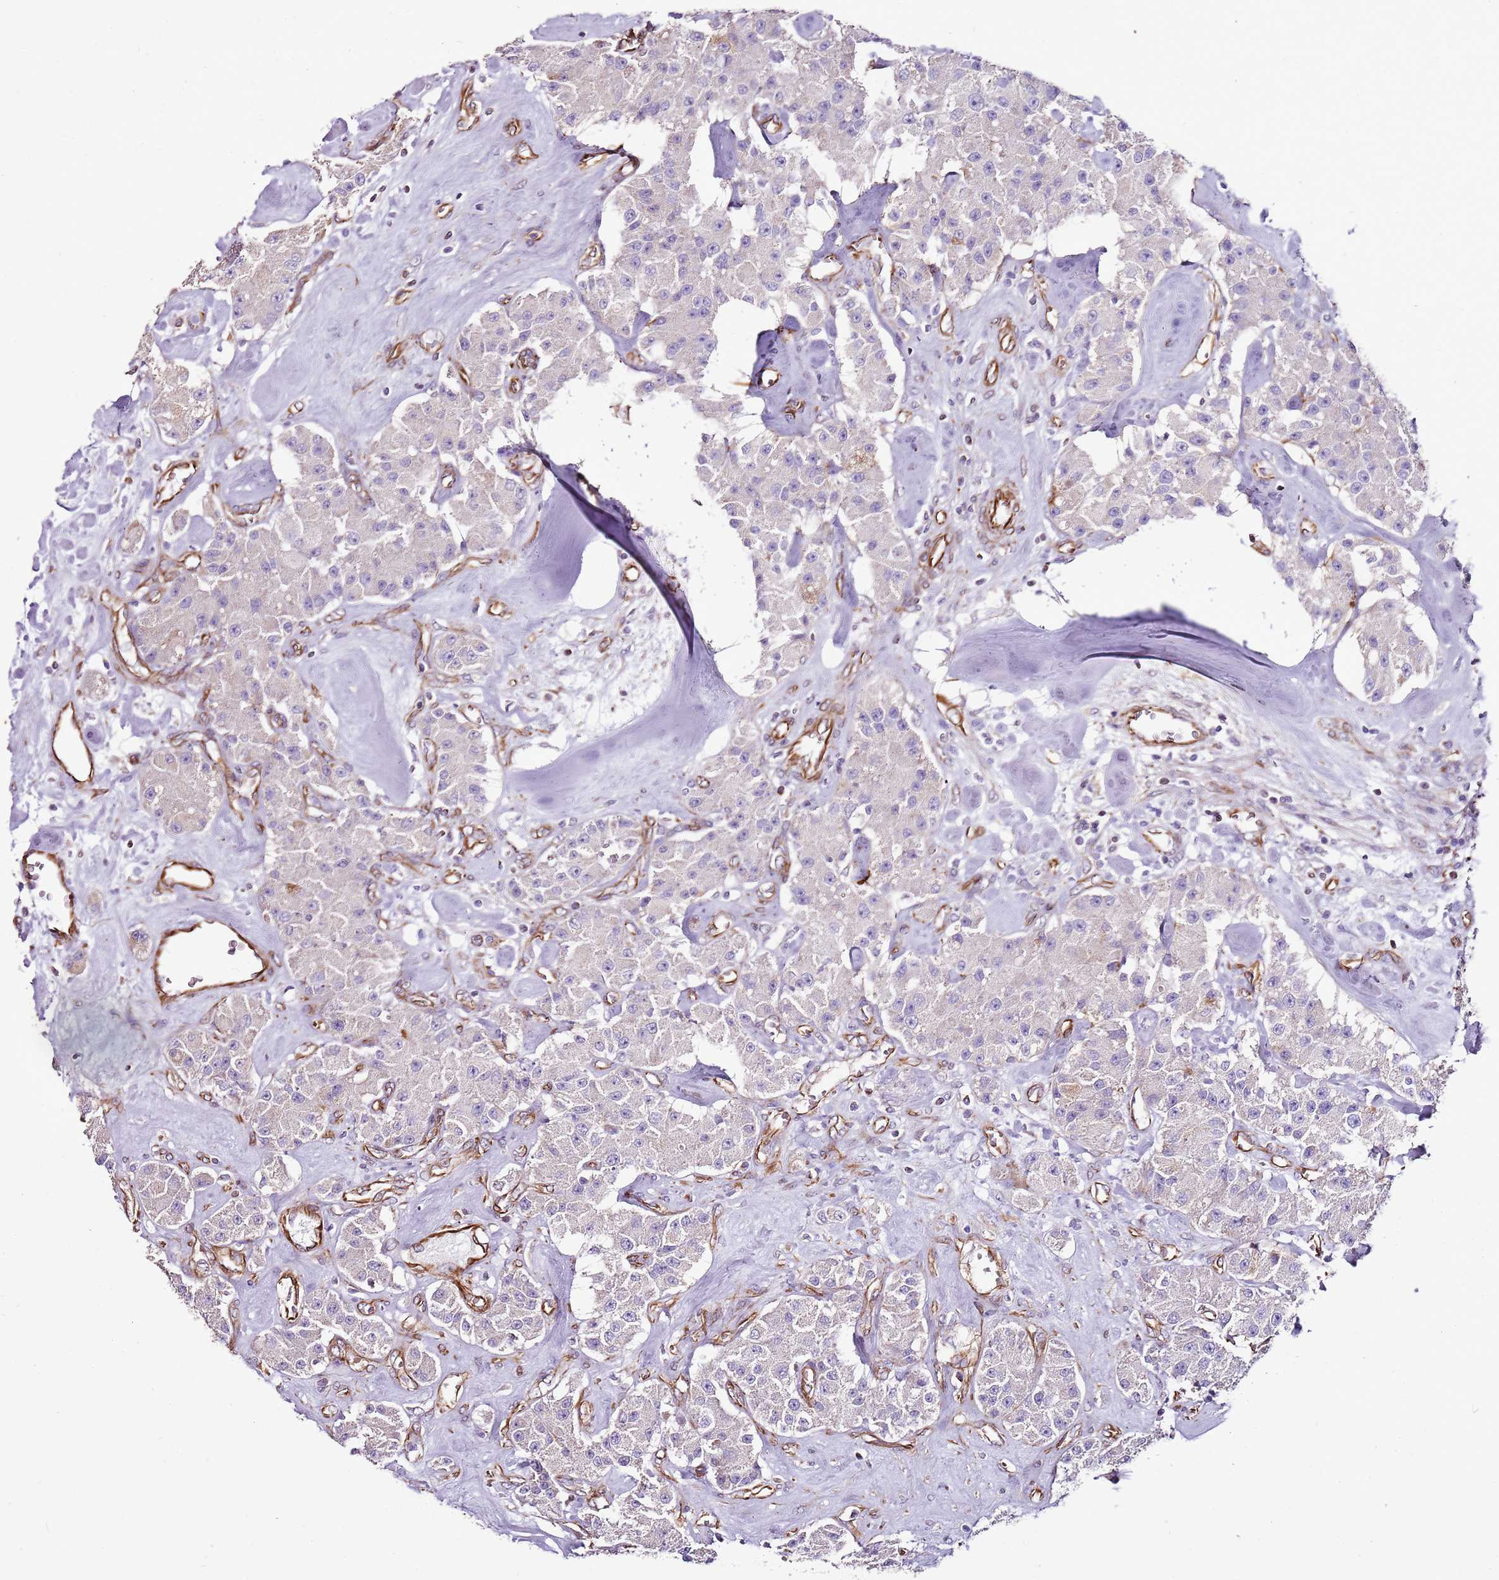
{"staining": {"intensity": "negative", "quantity": "none", "location": "none"}, "tissue": "carcinoid", "cell_type": "Tumor cells", "image_type": "cancer", "snomed": [{"axis": "morphology", "description": "Carcinoid, malignant, NOS"}, {"axis": "topography", "description": "Pancreas"}], "caption": "This is an immunohistochemistry photomicrograph of malignant carcinoid. There is no expression in tumor cells.", "gene": "ZNF786", "patient": {"sex": "male", "age": 41}}